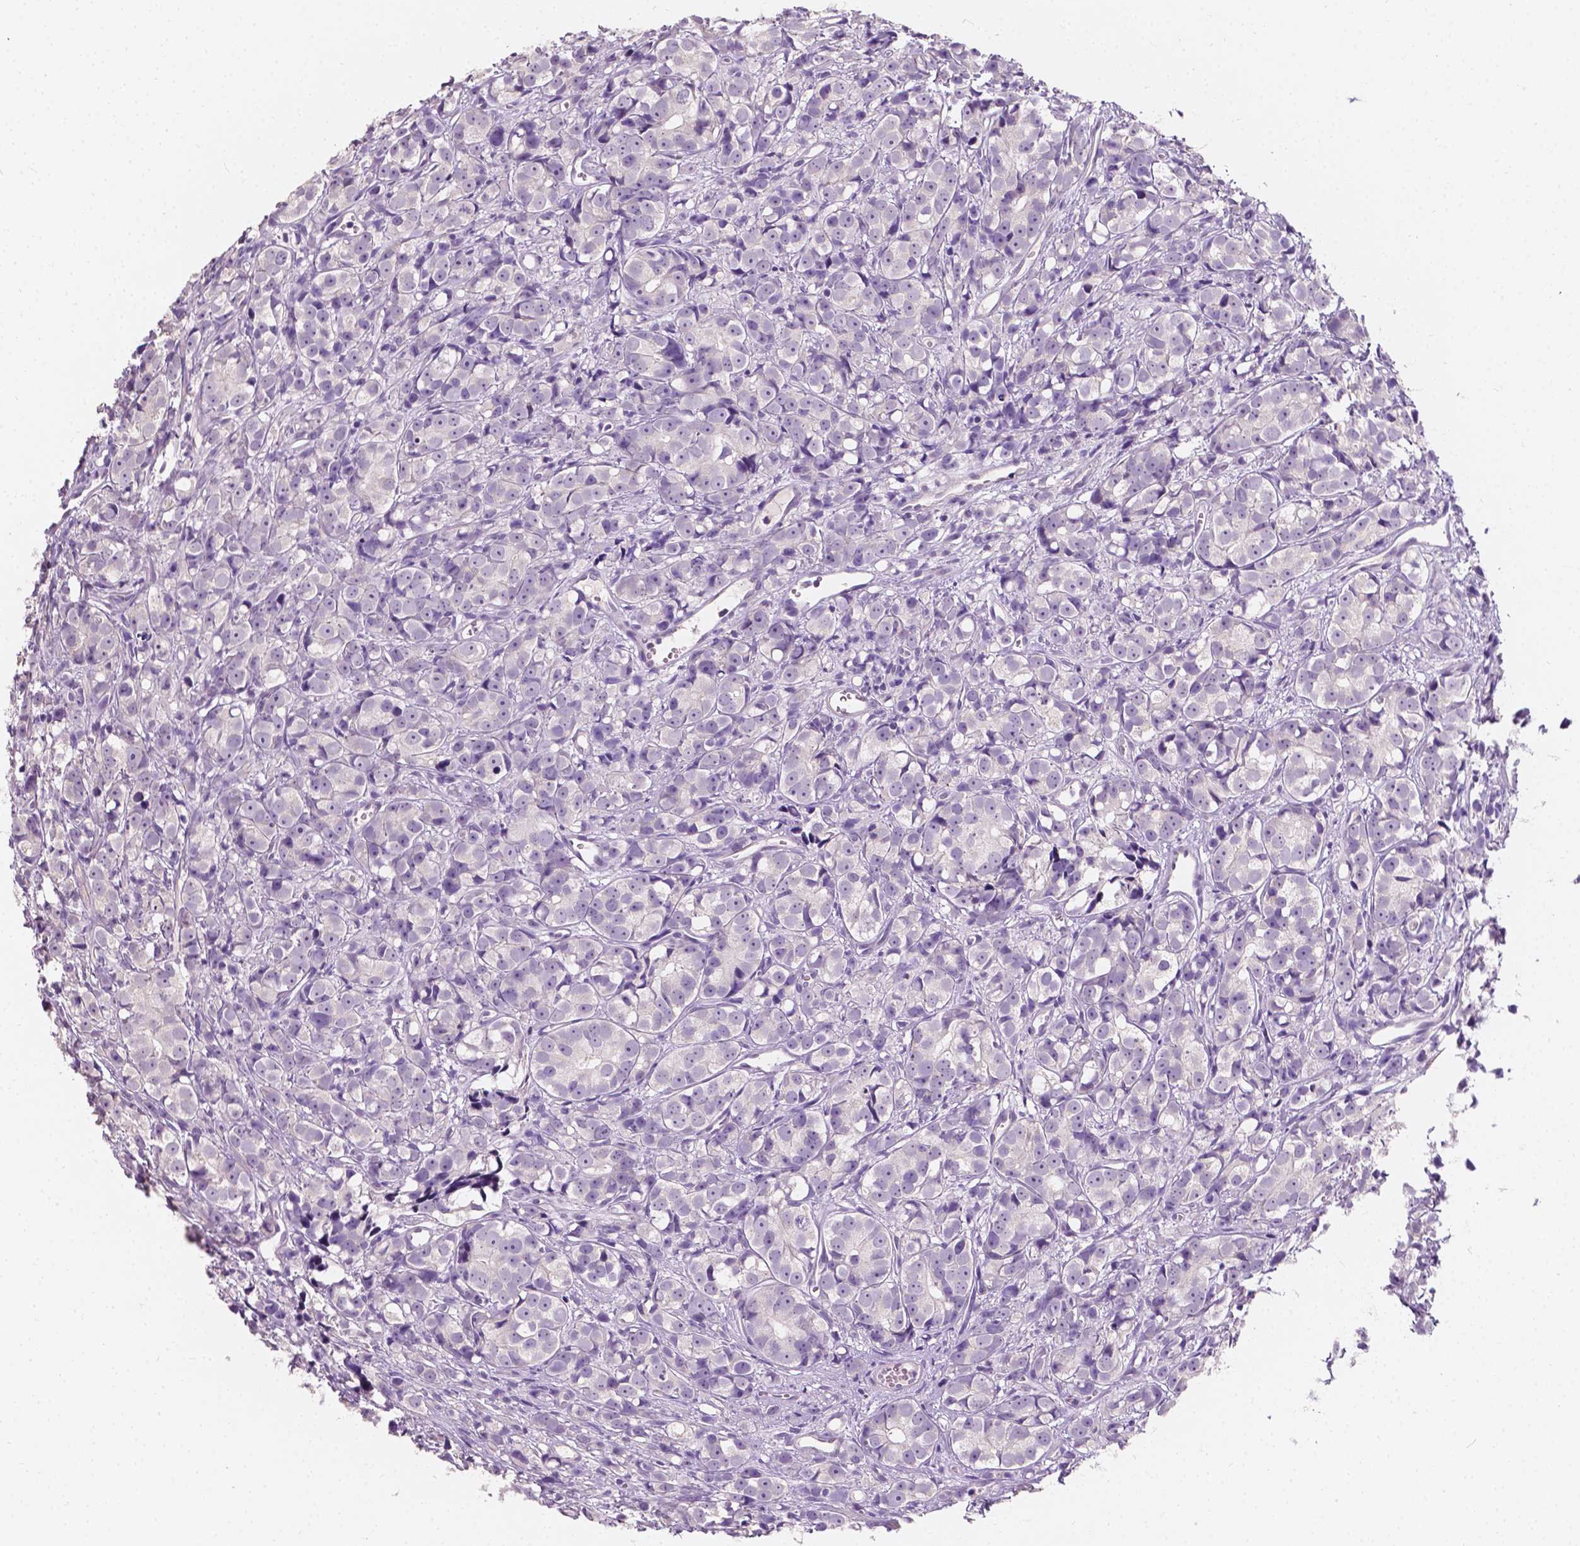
{"staining": {"intensity": "negative", "quantity": "none", "location": "none"}, "tissue": "prostate cancer", "cell_type": "Tumor cells", "image_type": "cancer", "snomed": [{"axis": "morphology", "description": "Adenocarcinoma, High grade"}, {"axis": "topography", "description": "Prostate"}], "caption": "An image of prostate high-grade adenocarcinoma stained for a protein shows no brown staining in tumor cells.", "gene": "TAL1", "patient": {"sex": "male", "age": 77}}